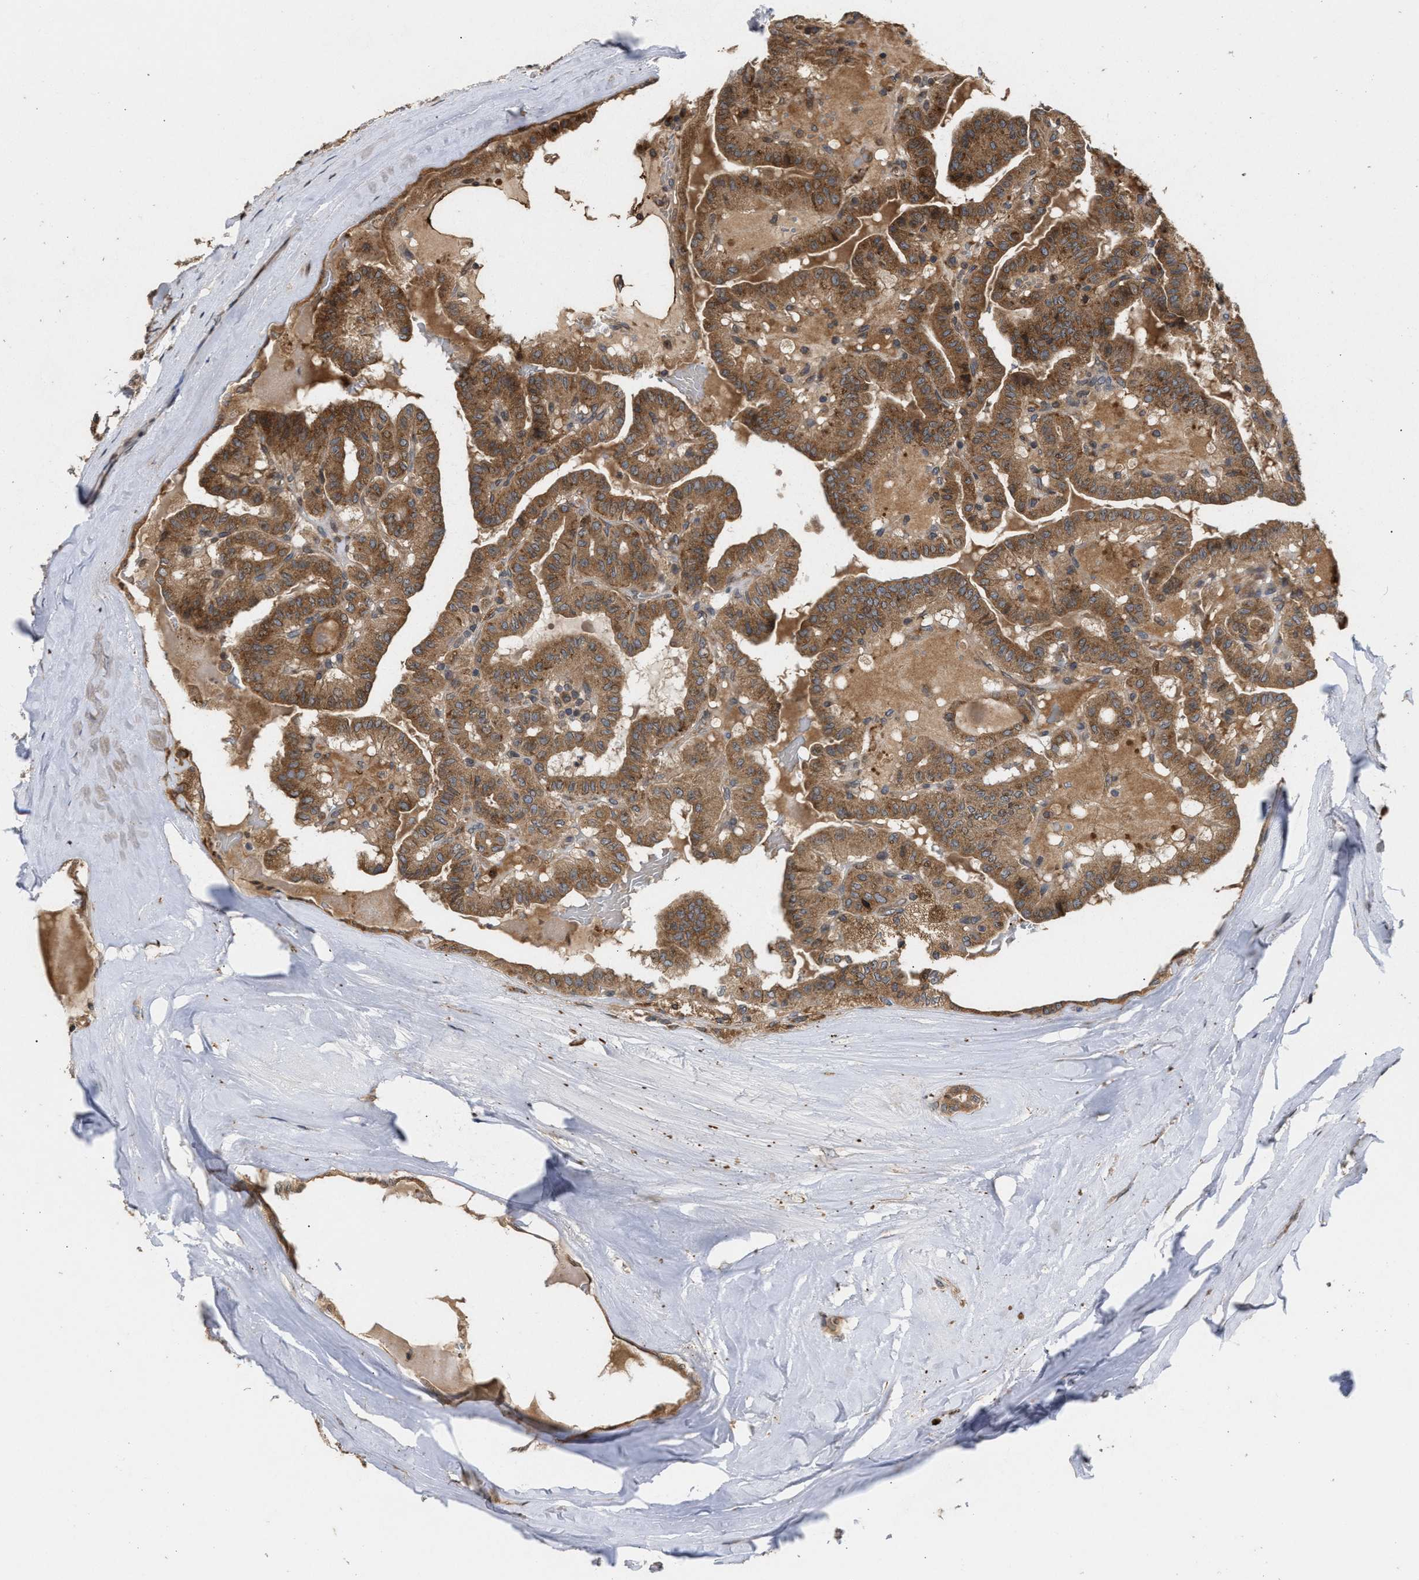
{"staining": {"intensity": "moderate", "quantity": ">75%", "location": "cytoplasmic/membranous"}, "tissue": "thyroid cancer", "cell_type": "Tumor cells", "image_type": "cancer", "snomed": [{"axis": "morphology", "description": "Papillary adenocarcinoma, NOS"}, {"axis": "topography", "description": "Thyroid gland"}], "caption": "A micrograph showing moderate cytoplasmic/membranous positivity in approximately >75% of tumor cells in papillary adenocarcinoma (thyroid), as visualized by brown immunohistochemical staining.", "gene": "SAR1A", "patient": {"sex": "male", "age": 77}}